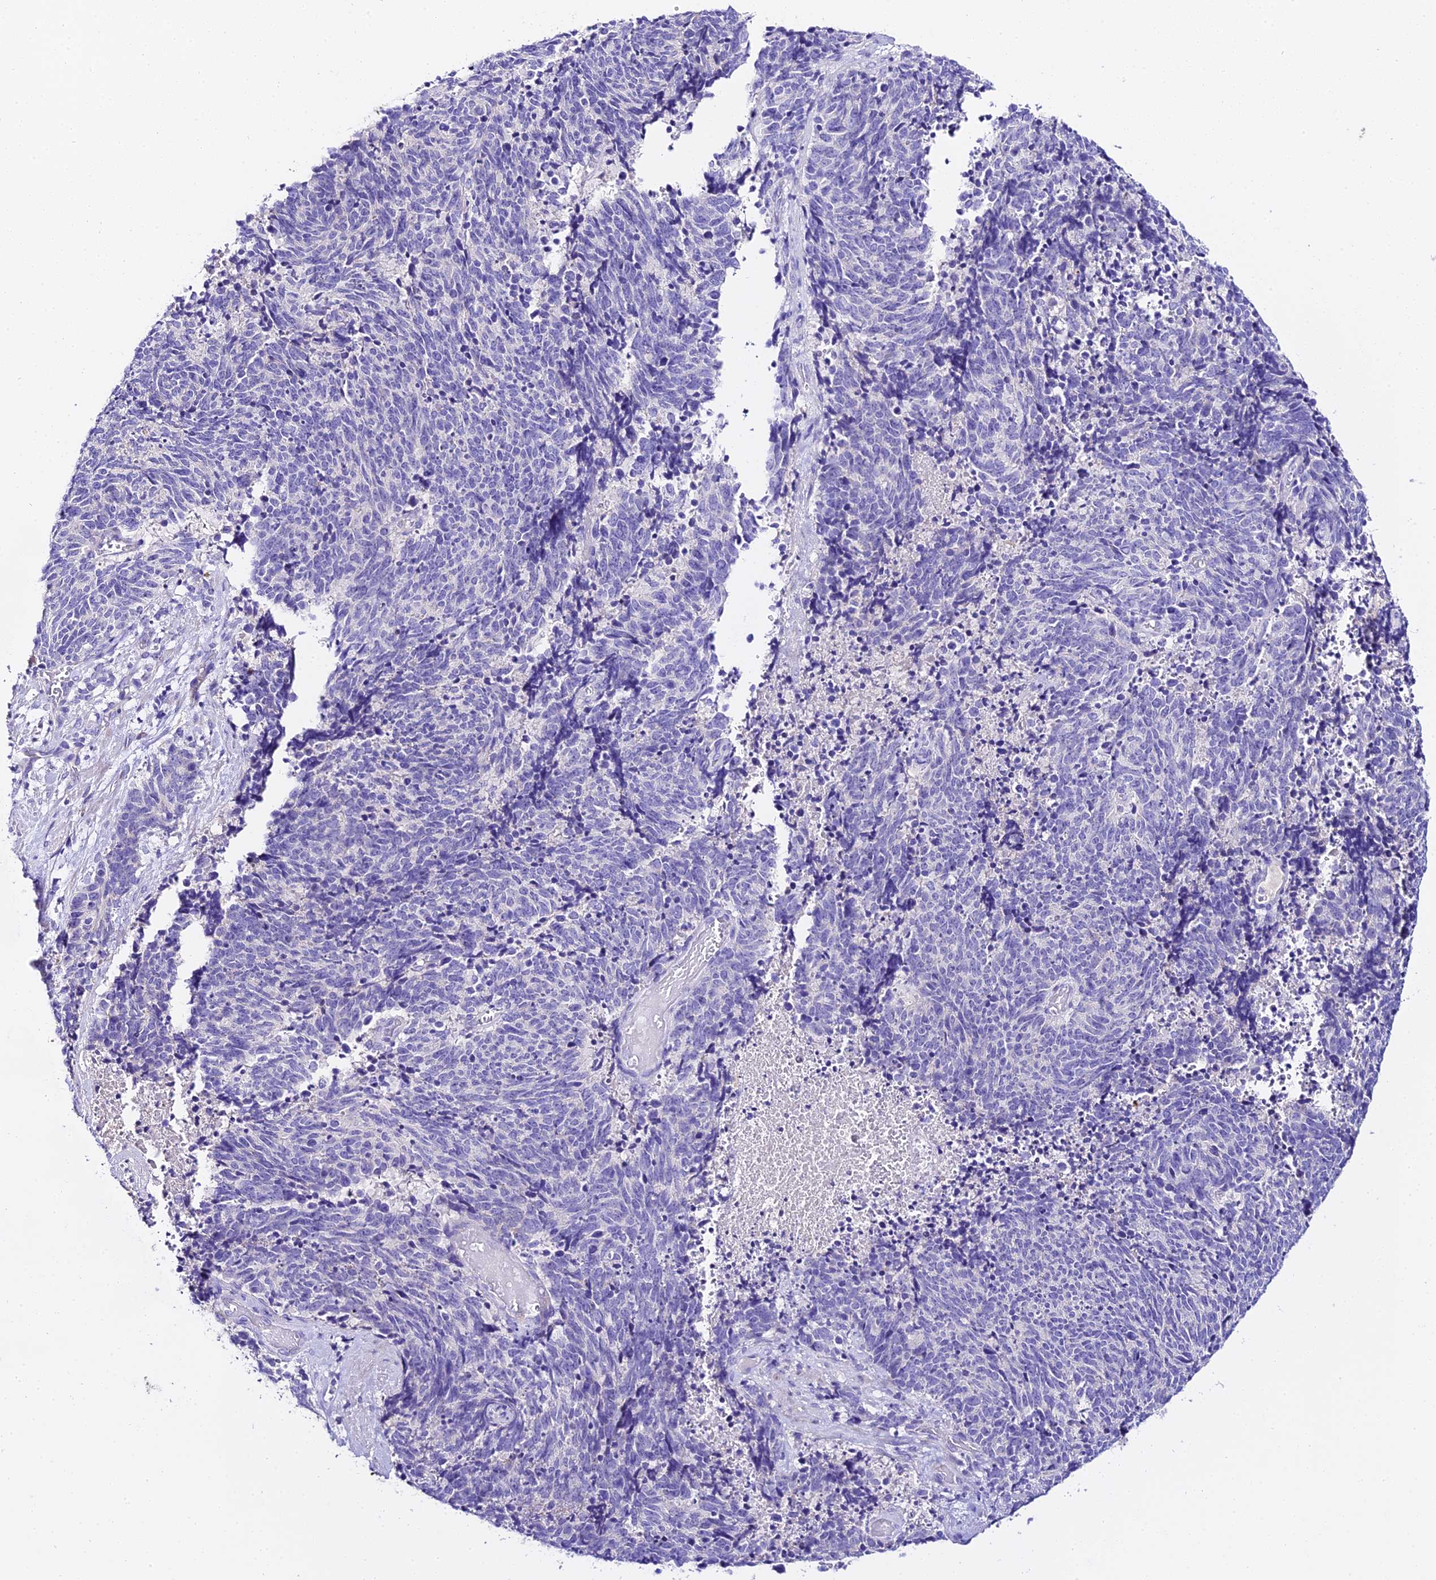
{"staining": {"intensity": "negative", "quantity": "none", "location": "none"}, "tissue": "cervical cancer", "cell_type": "Tumor cells", "image_type": "cancer", "snomed": [{"axis": "morphology", "description": "Squamous cell carcinoma, NOS"}, {"axis": "topography", "description": "Cervix"}], "caption": "There is no significant expression in tumor cells of cervical cancer.", "gene": "TMEM117", "patient": {"sex": "female", "age": 29}}